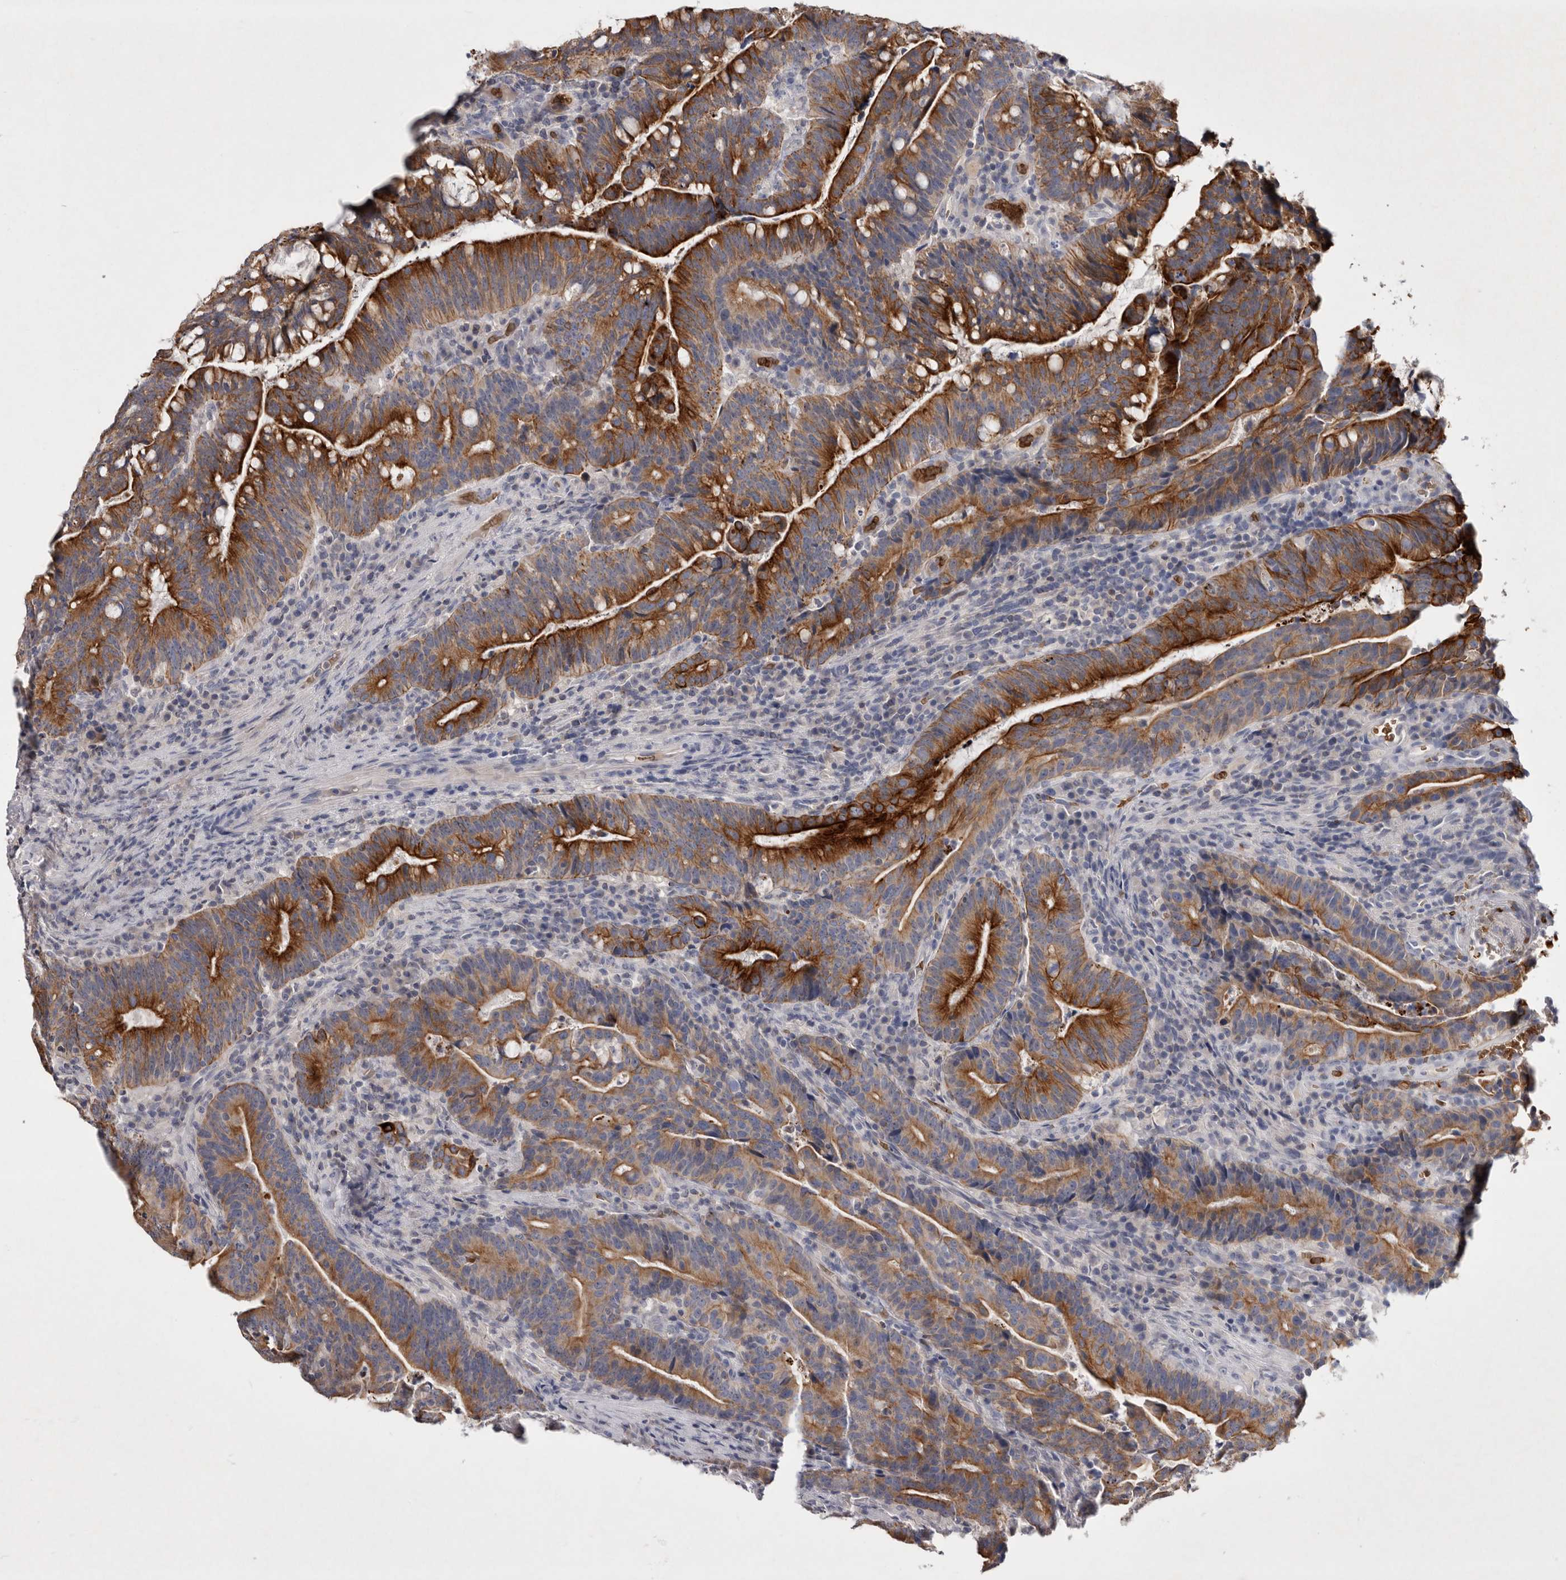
{"staining": {"intensity": "strong", "quantity": ">75%", "location": "cytoplasmic/membranous"}, "tissue": "colorectal cancer", "cell_type": "Tumor cells", "image_type": "cancer", "snomed": [{"axis": "morphology", "description": "Adenocarcinoma, NOS"}, {"axis": "topography", "description": "Colon"}], "caption": "Immunohistochemical staining of human colorectal cancer (adenocarcinoma) displays high levels of strong cytoplasmic/membranous protein expression in about >75% of tumor cells. The staining was performed using DAB to visualize the protein expression in brown, while the nuclei were stained in blue with hematoxylin (Magnification: 20x).", "gene": "TNFSF14", "patient": {"sex": "female", "age": 66}}